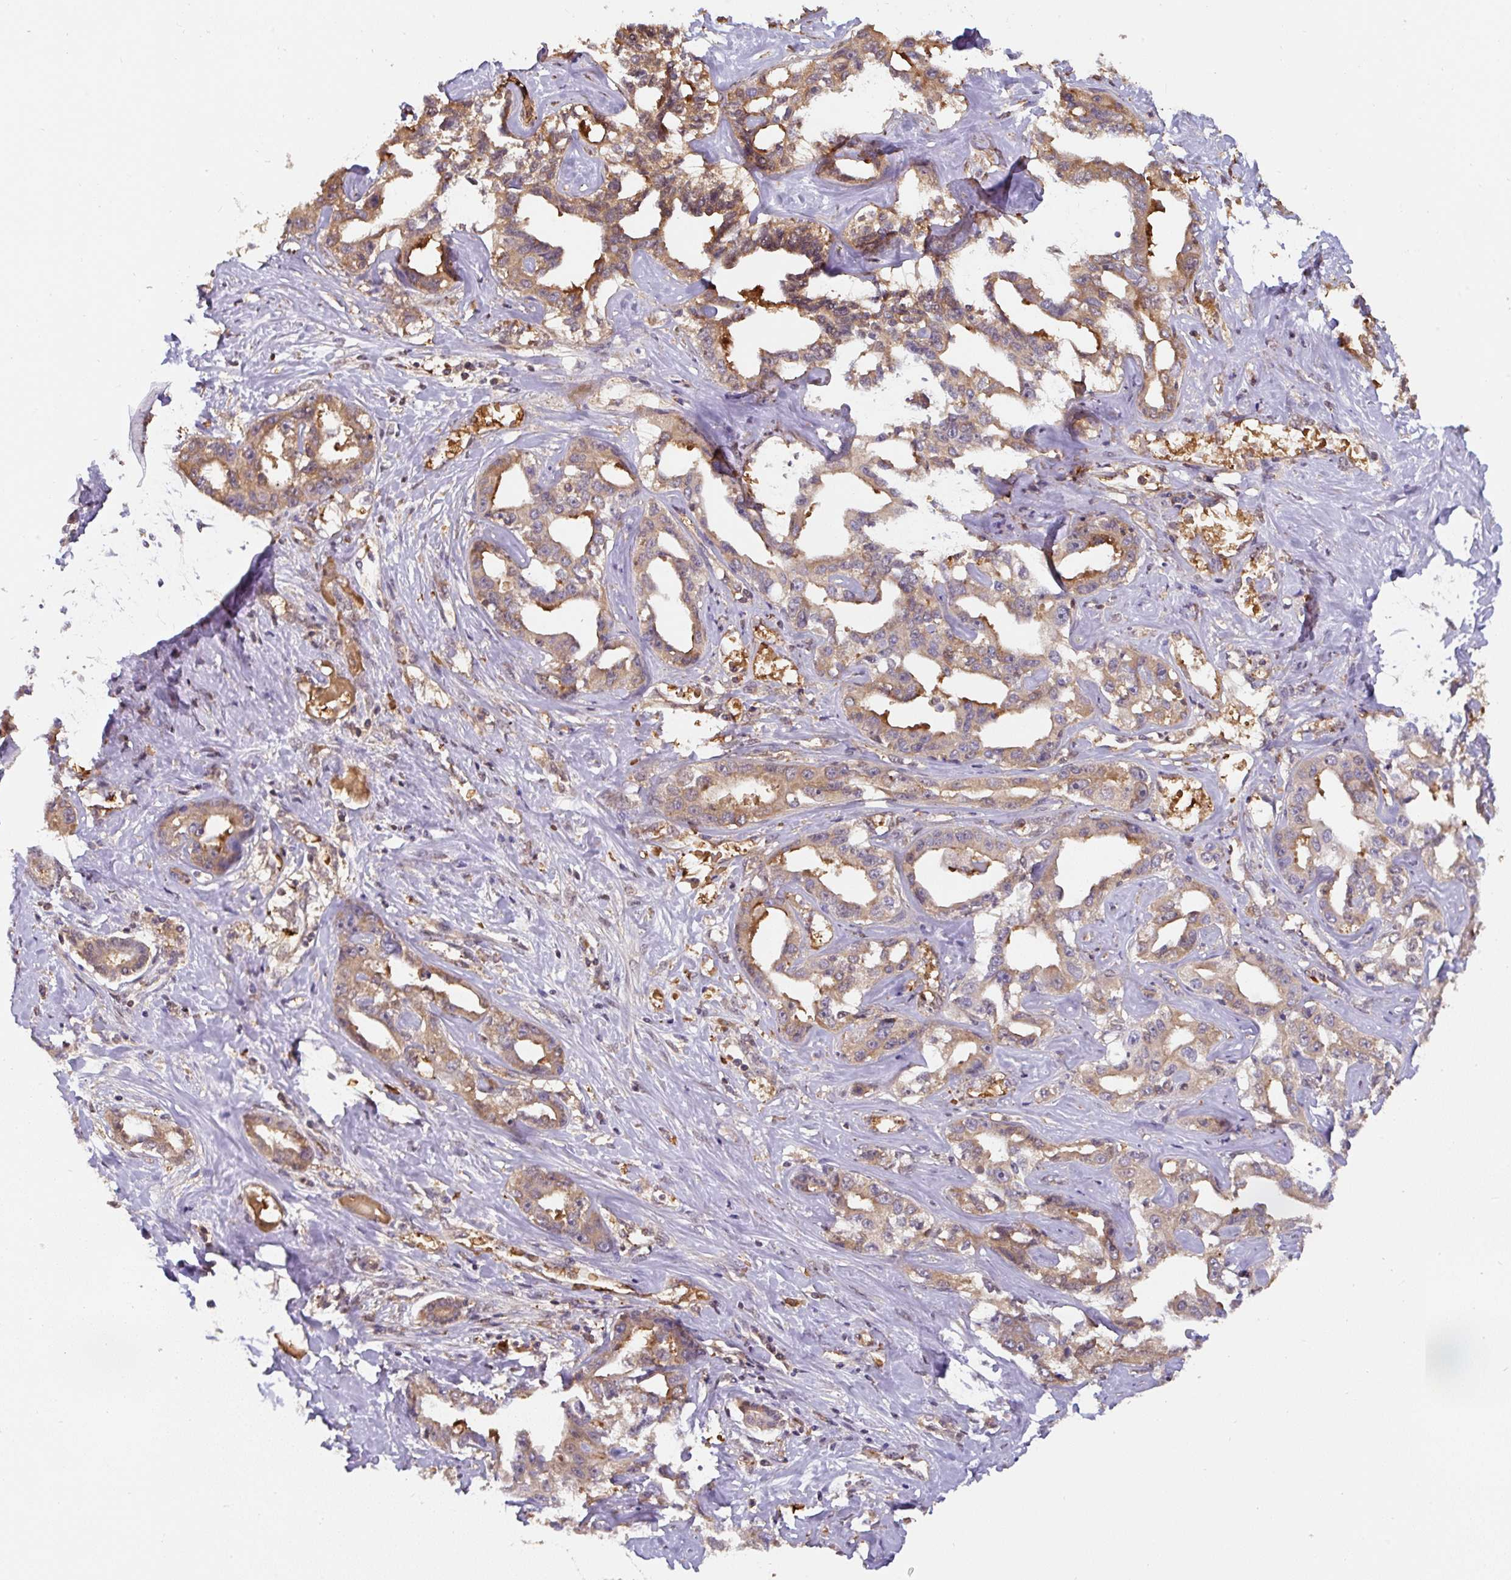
{"staining": {"intensity": "moderate", "quantity": ">75%", "location": "cytoplasmic/membranous"}, "tissue": "liver cancer", "cell_type": "Tumor cells", "image_type": "cancer", "snomed": [{"axis": "morphology", "description": "Cholangiocarcinoma"}, {"axis": "topography", "description": "Liver"}], "caption": "Immunohistochemical staining of human liver cholangiocarcinoma shows medium levels of moderate cytoplasmic/membranous protein expression in about >75% of tumor cells. (brown staining indicates protein expression, while blue staining denotes nuclei).", "gene": "ST13", "patient": {"sex": "male", "age": 59}}